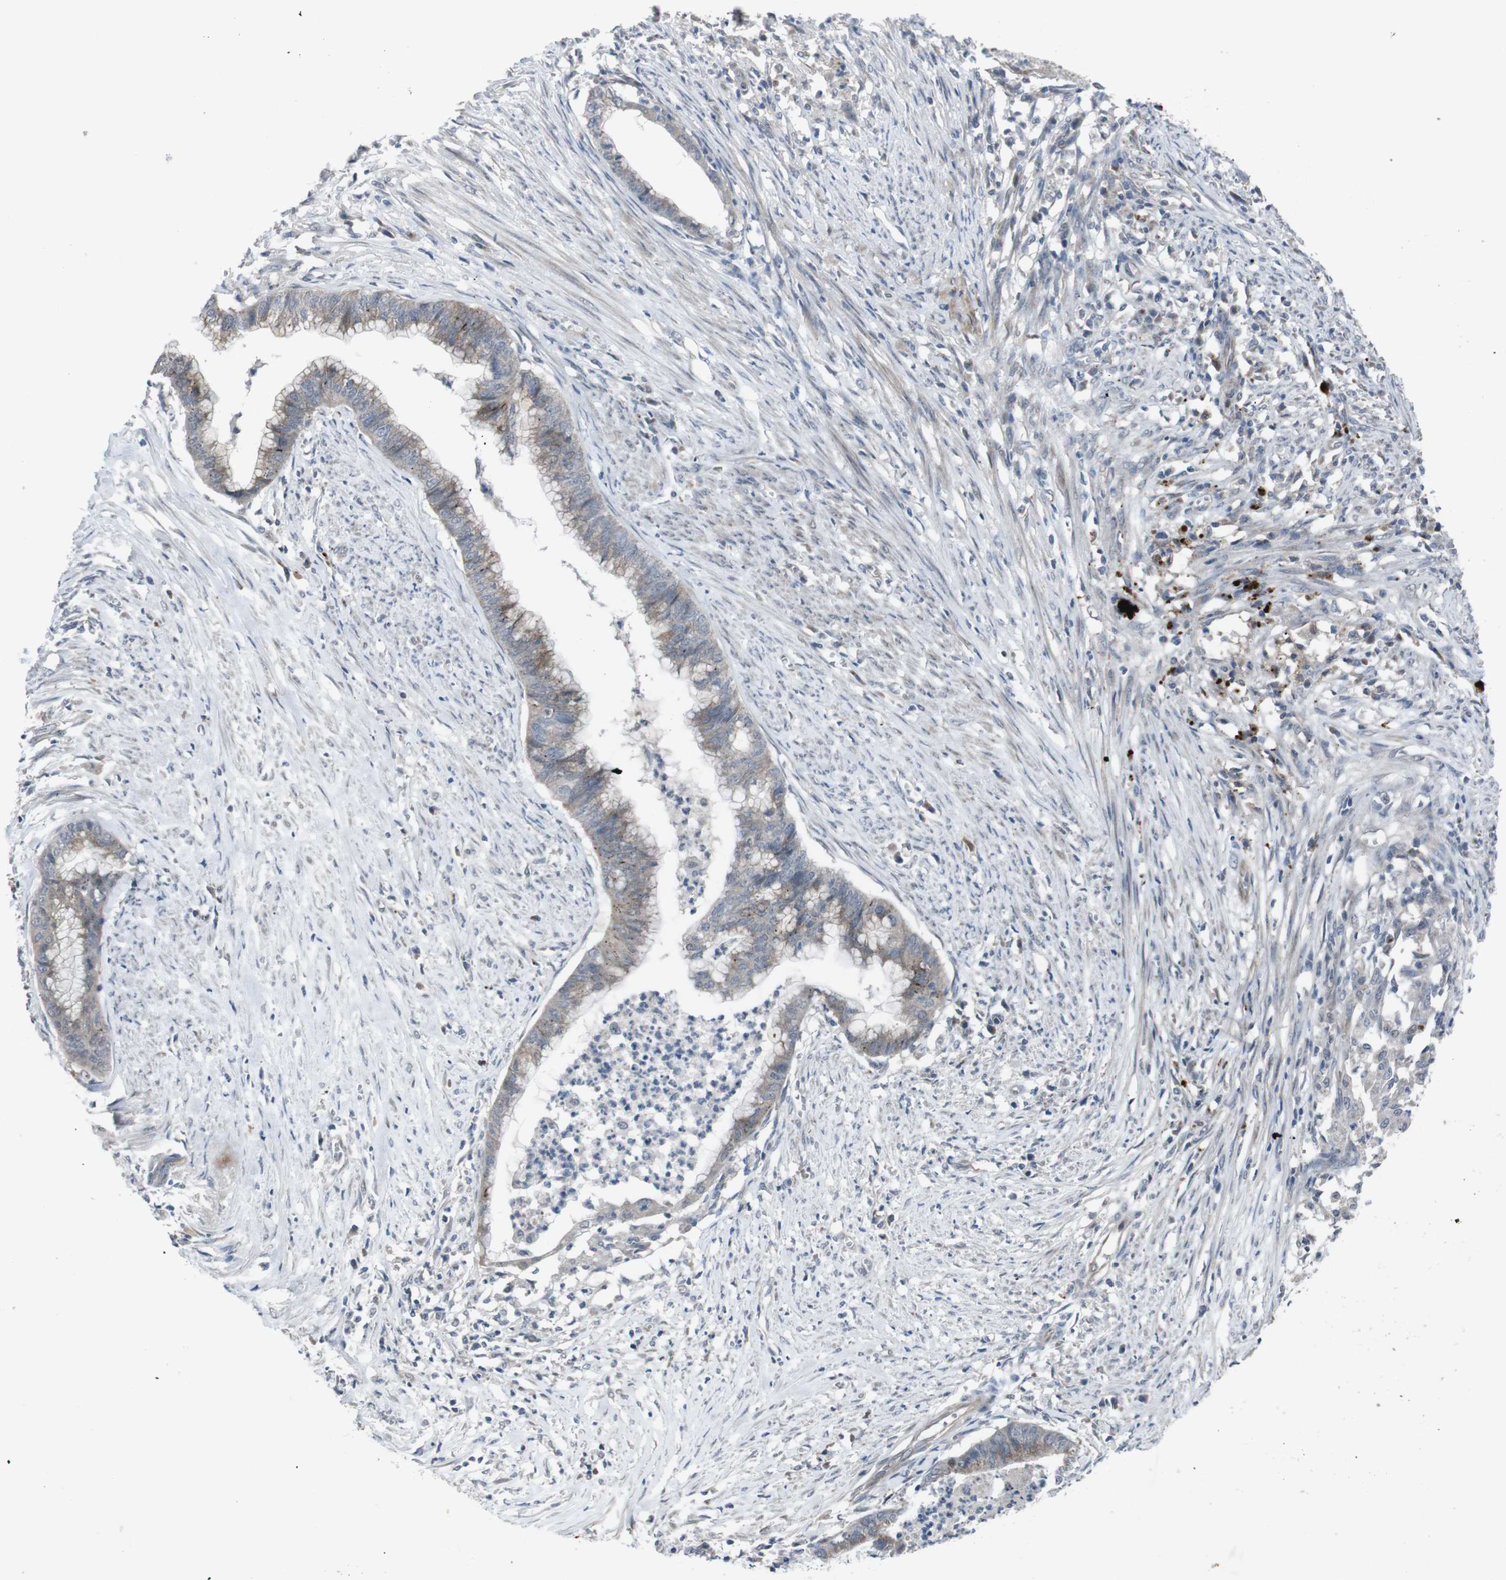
{"staining": {"intensity": "moderate", "quantity": ">75%", "location": "cytoplasmic/membranous"}, "tissue": "endometrial cancer", "cell_type": "Tumor cells", "image_type": "cancer", "snomed": [{"axis": "morphology", "description": "Necrosis, NOS"}, {"axis": "morphology", "description": "Adenocarcinoma, NOS"}, {"axis": "topography", "description": "Endometrium"}], "caption": "Human endometrial cancer (adenocarcinoma) stained for a protein (brown) exhibits moderate cytoplasmic/membranous positive staining in approximately >75% of tumor cells.", "gene": "EFNA5", "patient": {"sex": "female", "age": 79}}